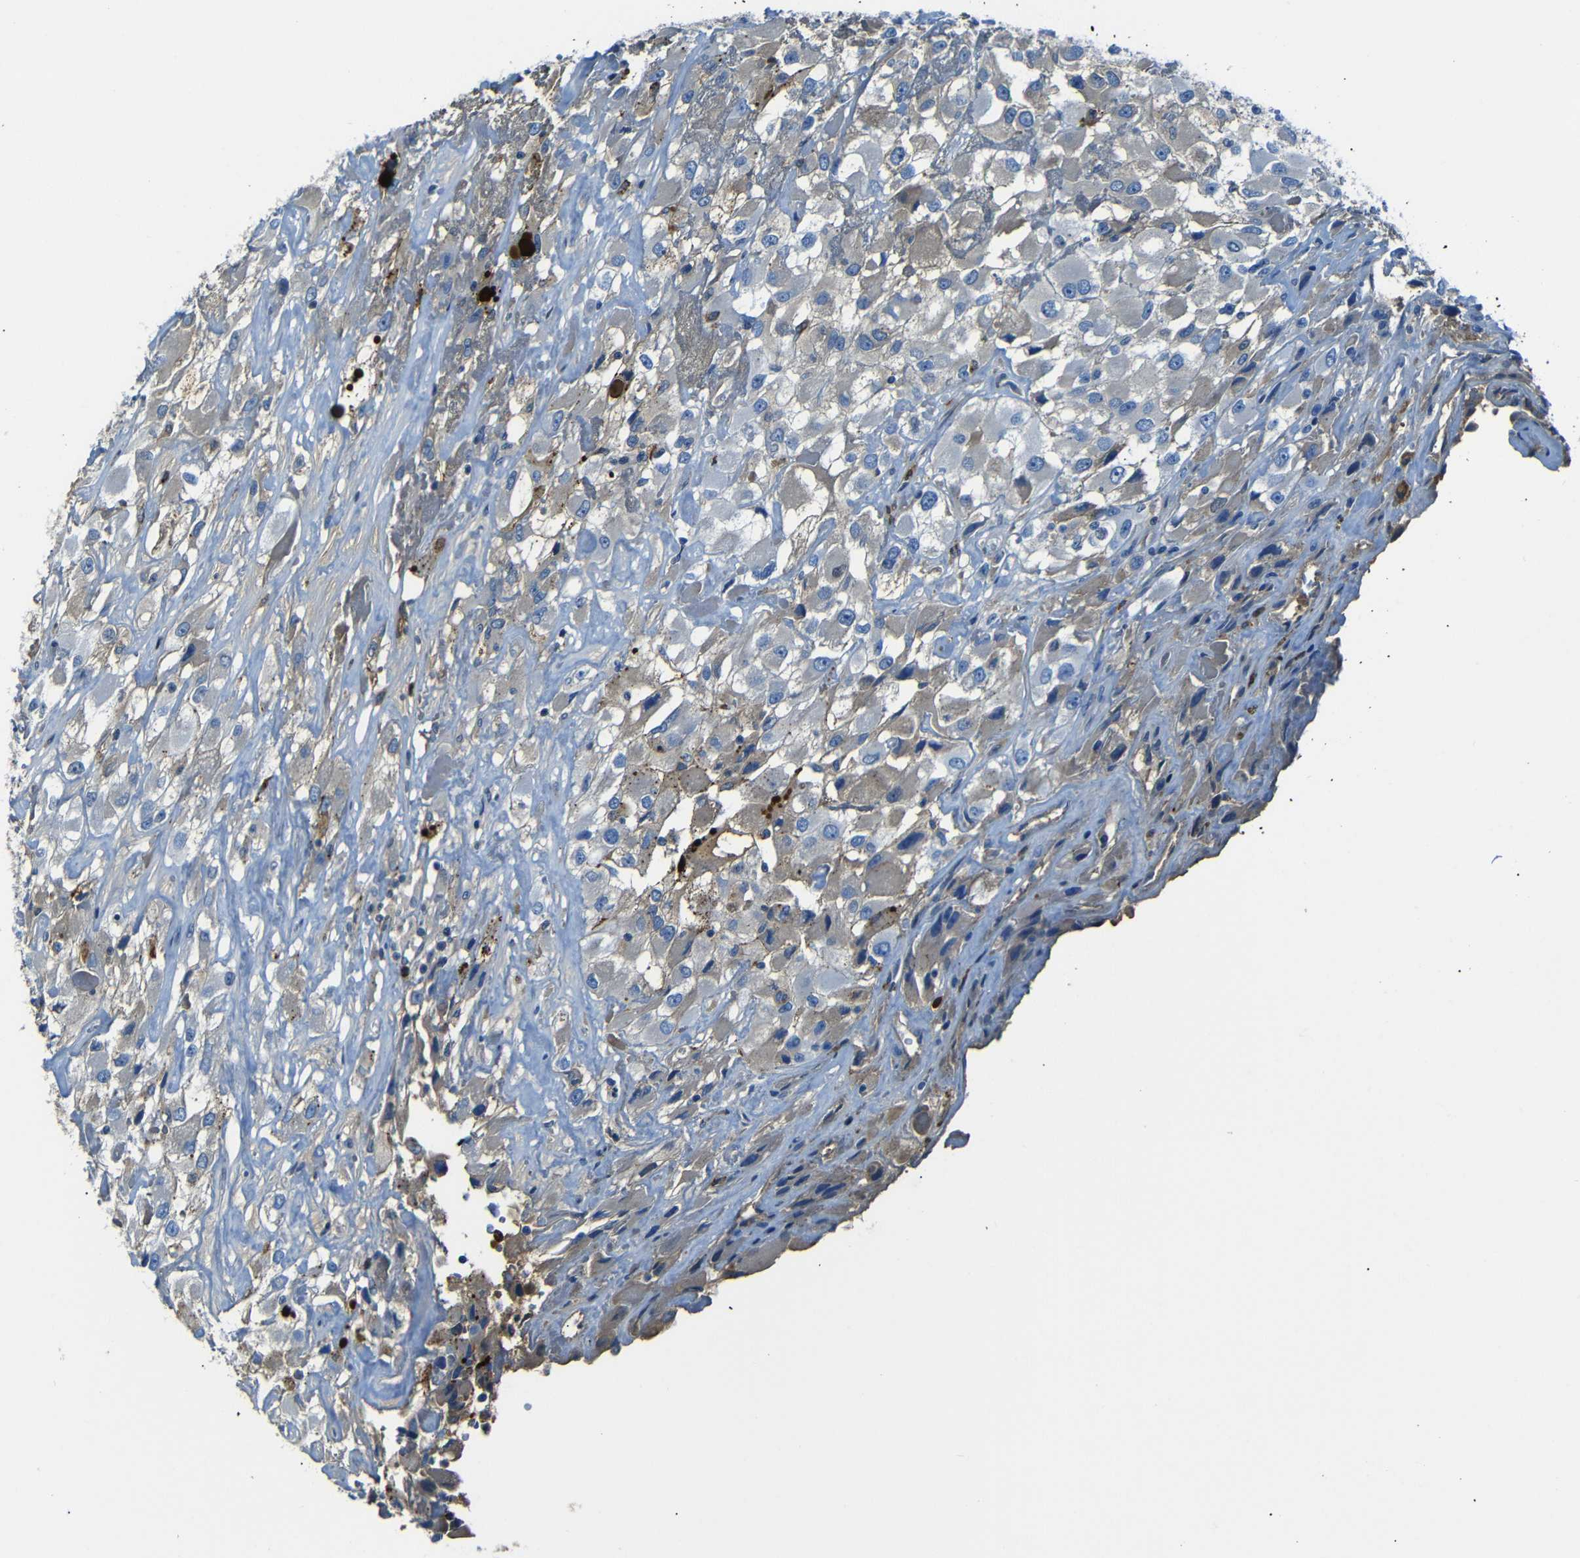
{"staining": {"intensity": "negative", "quantity": "none", "location": "none"}, "tissue": "renal cancer", "cell_type": "Tumor cells", "image_type": "cancer", "snomed": [{"axis": "morphology", "description": "Adenocarcinoma, NOS"}, {"axis": "topography", "description": "Kidney"}], "caption": "Micrograph shows no protein staining in tumor cells of adenocarcinoma (renal) tissue. (Brightfield microscopy of DAB IHC at high magnification).", "gene": "SERPINA1", "patient": {"sex": "female", "age": 52}}